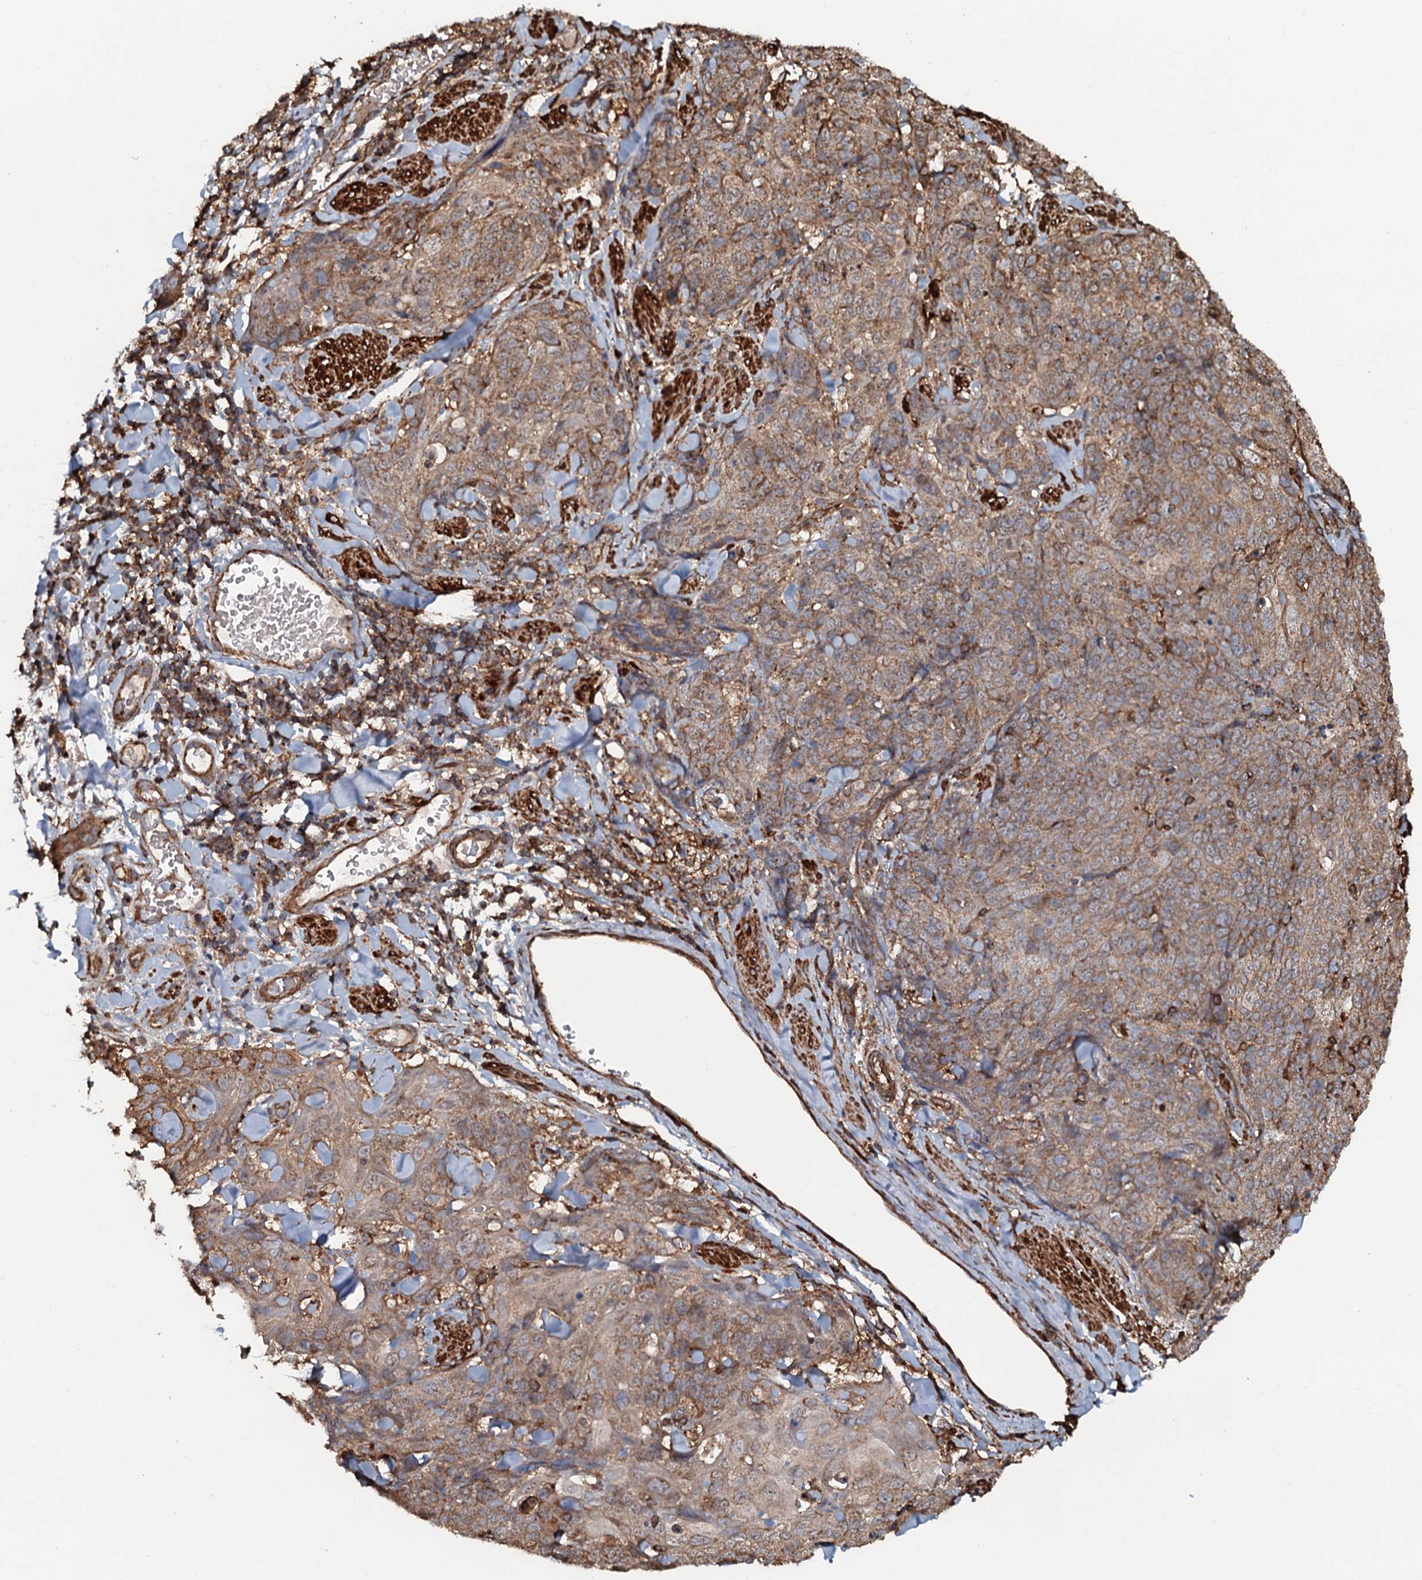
{"staining": {"intensity": "weak", "quantity": ">75%", "location": "cytoplasmic/membranous"}, "tissue": "skin cancer", "cell_type": "Tumor cells", "image_type": "cancer", "snomed": [{"axis": "morphology", "description": "Squamous cell carcinoma, NOS"}, {"axis": "topography", "description": "Skin"}, {"axis": "topography", "description": "Vulva"}], "caption": "A brown stain shows weak cytoplasmic/membranous positivity of a protein in human squamous cell carcinoma (skin) tumor cells.", "gene": "VWA8", "patient": {"sex": "female", "age": 85}}